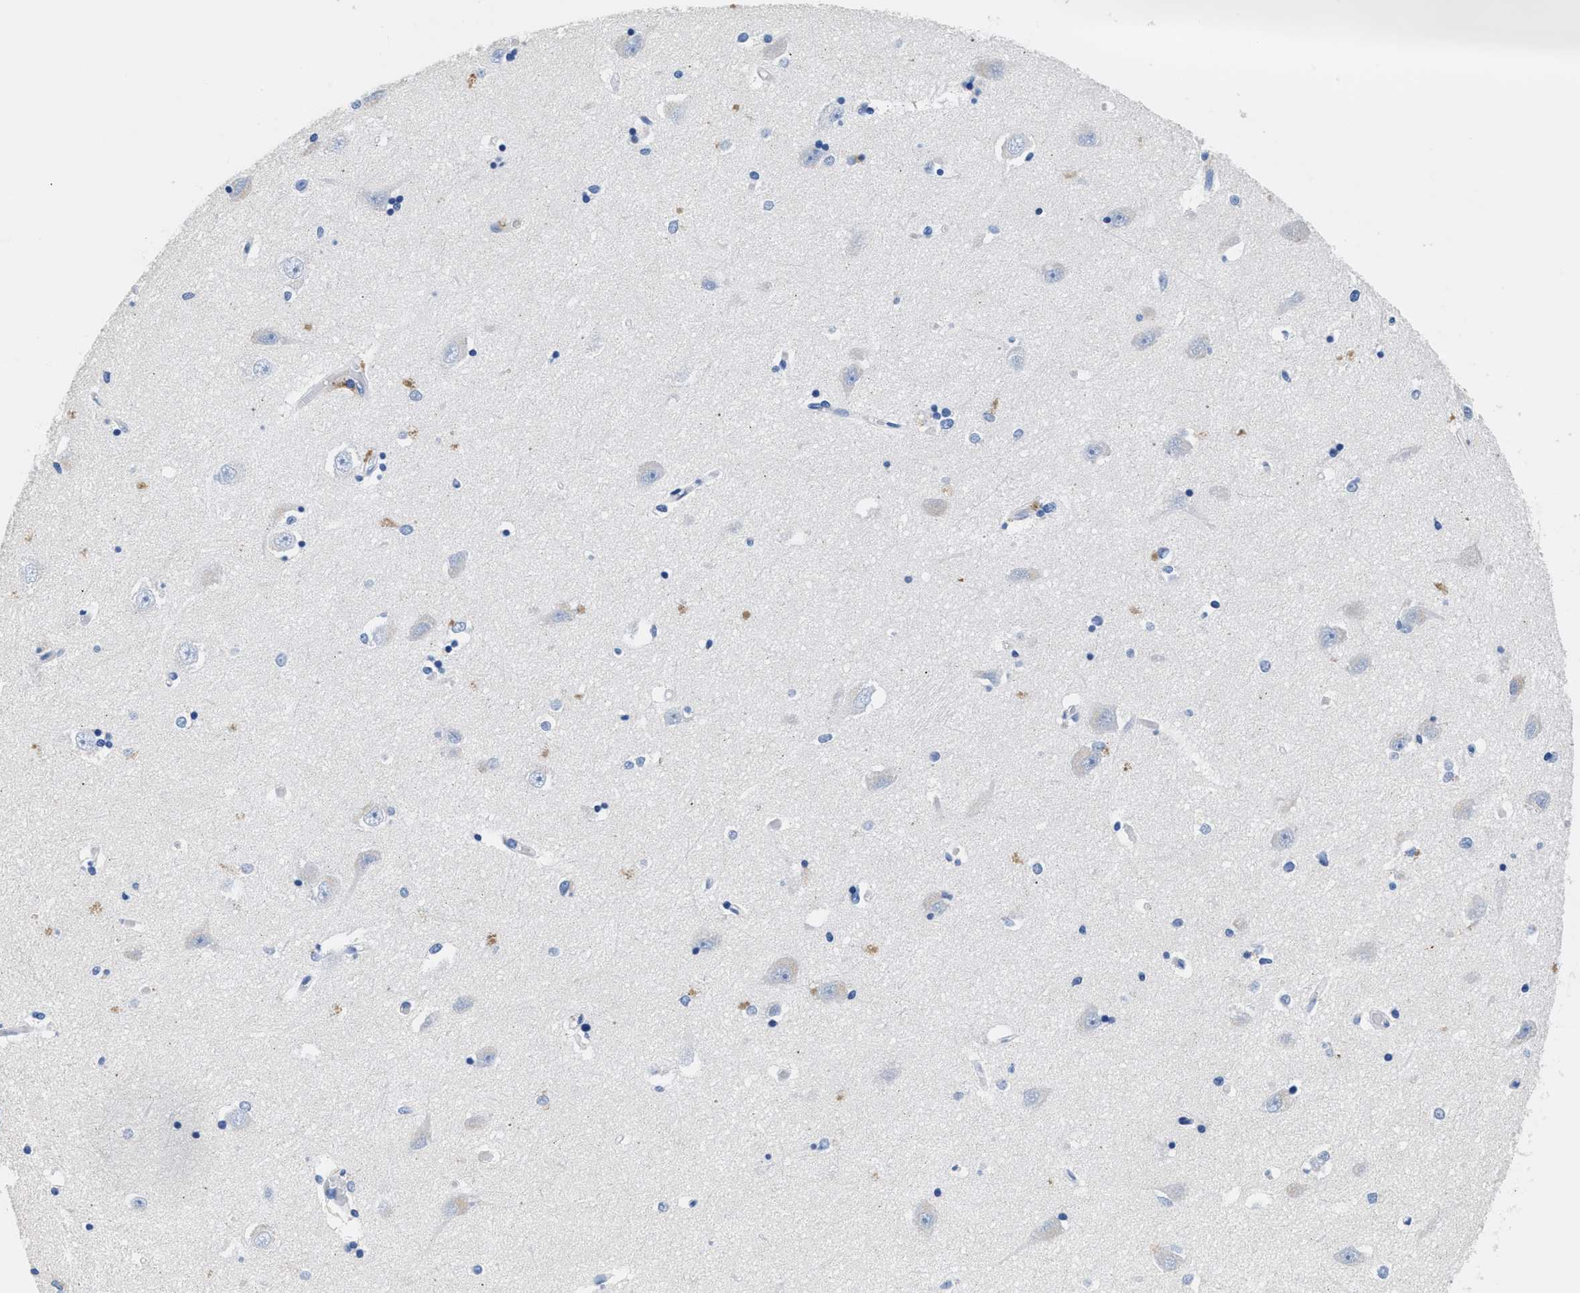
{"staining": {"intensity": "negative", "quantity": "none", "location": "none"}, "tissue": "hippocampus", "cell_type": "Glial cells", "image_type": "normal", "snomed": [{"axis": "morphology", "description": "Normal tissue, NOS"}, {"axis": "topography", "description": "Hippocampus"}], "caption": "IHC histopathology image of benign hippocampus stained for a protein (brown), which displays no positivity in glial cells.", "gene": "SLFN13", "patient": {"sex": "male", "age": 45}}